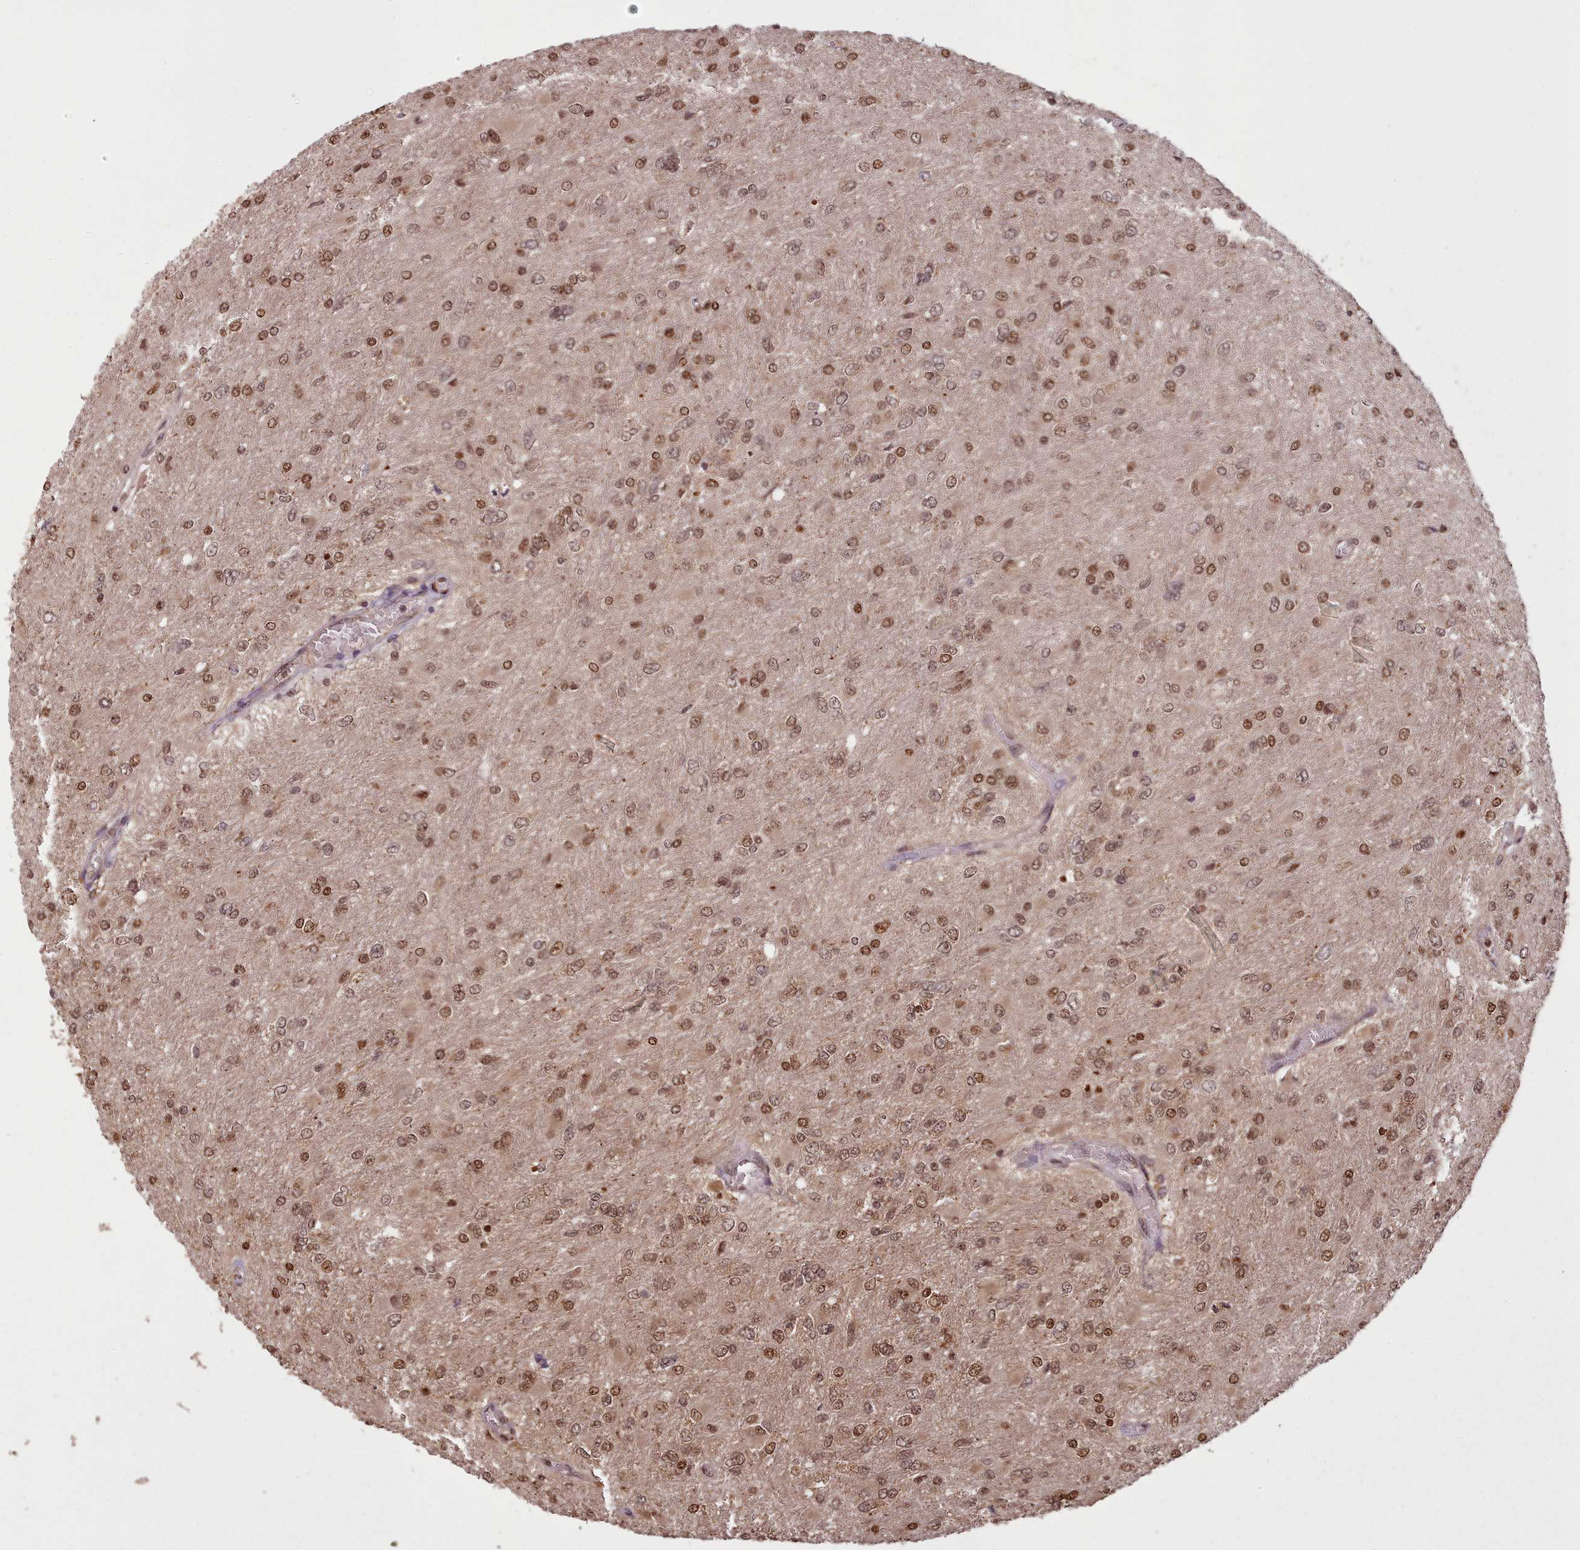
{"staining": {"intensity": "moderate", "quantity": ">75%", "location": "nuclear"}, "tissue": "glioma", "cell_type": "Tumor cells", "image_type": "cancer", "snomed": [{"axis": "morphology", "description": "Glioma, malignant, High grade"}, {"axis": "topography", "description": "Cerebral cortex"}], "caption": "Glioma stained with DAB immunohistochemistry (IHC) demonstrates medium levels of moderate nuclear staining in approximately >75% of tumor cells. The staining was performed using DAB (3,3'-diaminobenzidine), with brown indicating positive protein expression. Nuclei are stained blue with hematoxylin.", "gene": "RPS27A", "patient": {"sex": "female", "age": 36}}